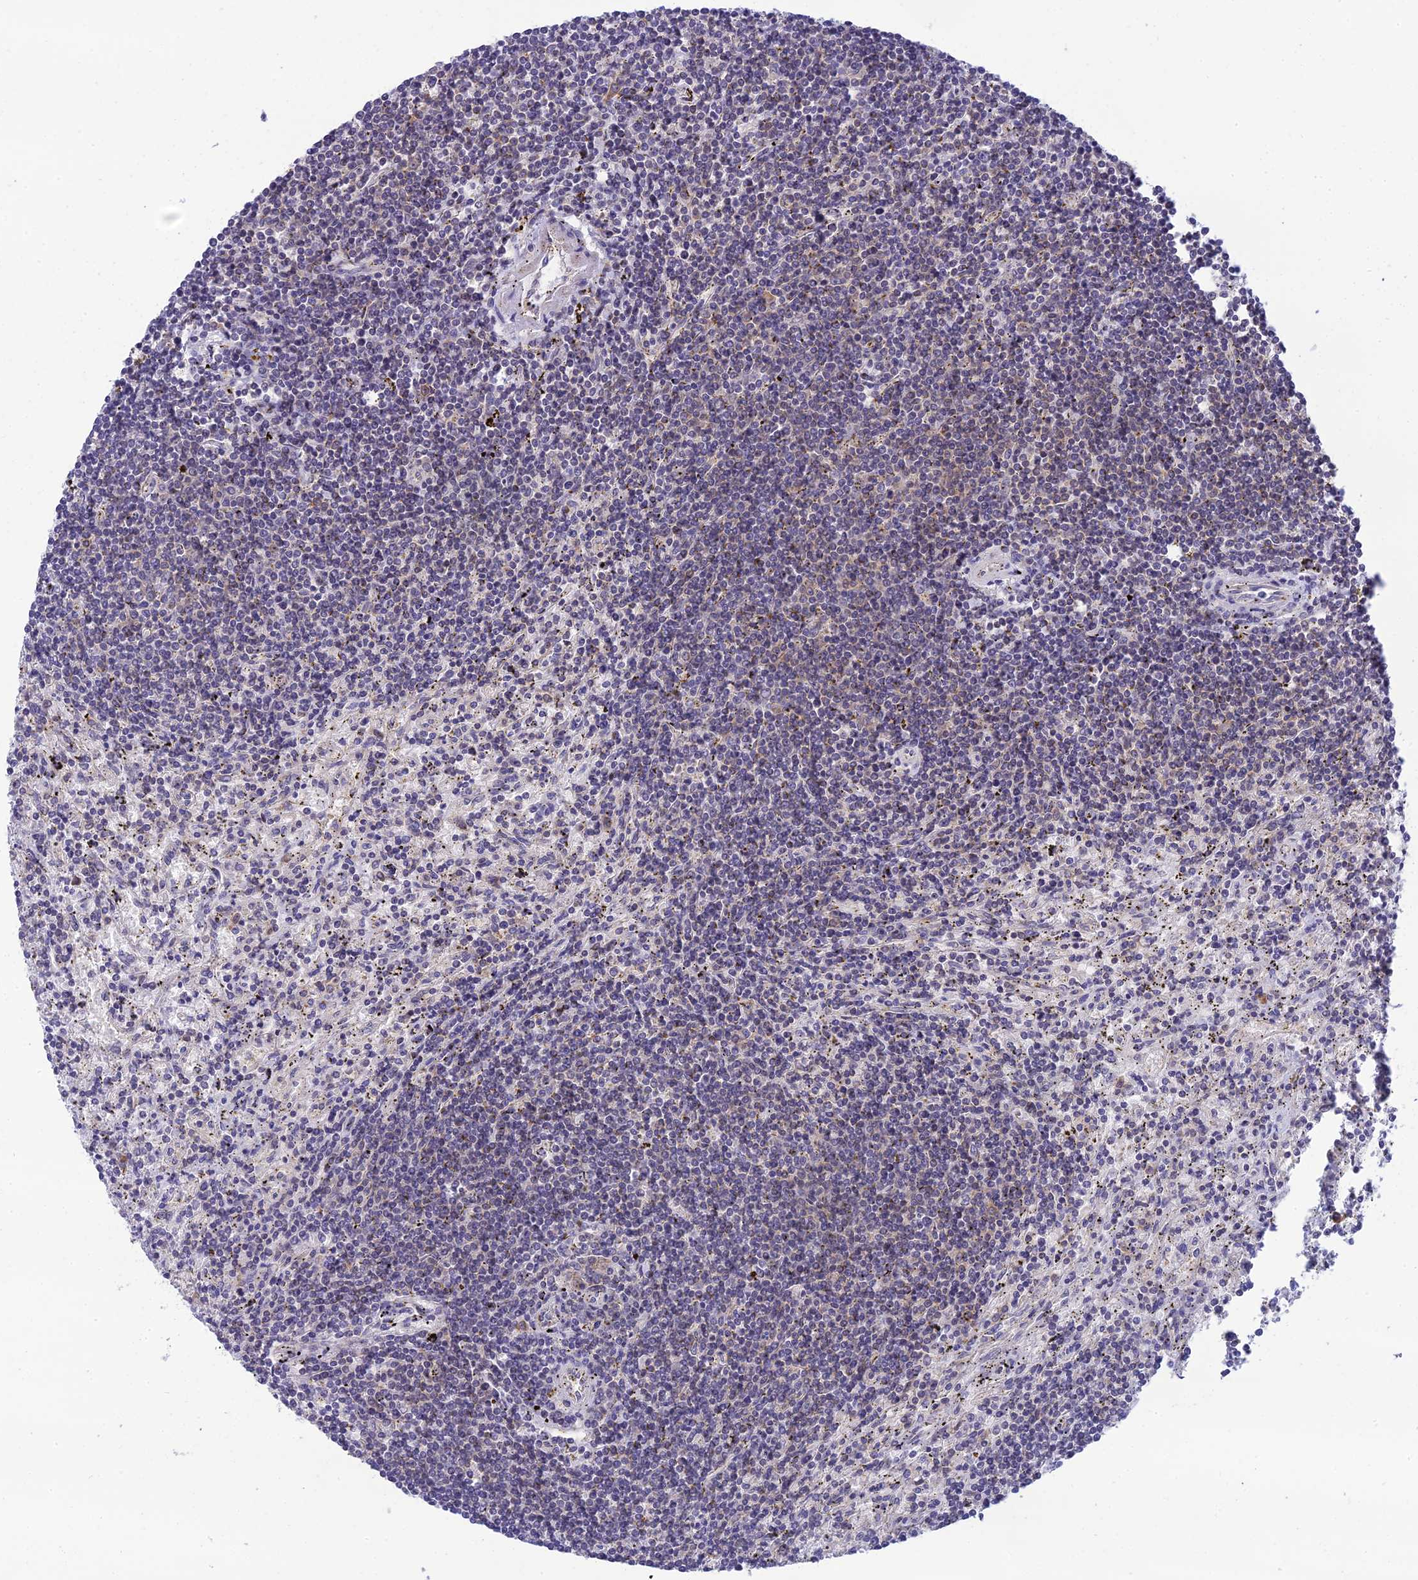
{"staining": {"intensity": "weak", "quantity": "<25%", "location": "cytoplasmic/membranous"}, "tissue": "lymphoma", "cell_type": "Tumor cells", "image_type": "cancer", "snomed": [{"axis": "morphology", "description": "Malignant lymphoma, non-Hodgkin's type, Low grade"}, {"axis": "topography", "description": "Spleen"}], "caption": "IHC histopathology image of neoplastic tissue: low-grade malignant lymphoma, non-Hodgkin's type stained with DAB displays no significant protein staining in tumor cells. Nuclei are stained in blue.", "gene": "CLCN7", "patient": {"sex": "male", "age": 76}}